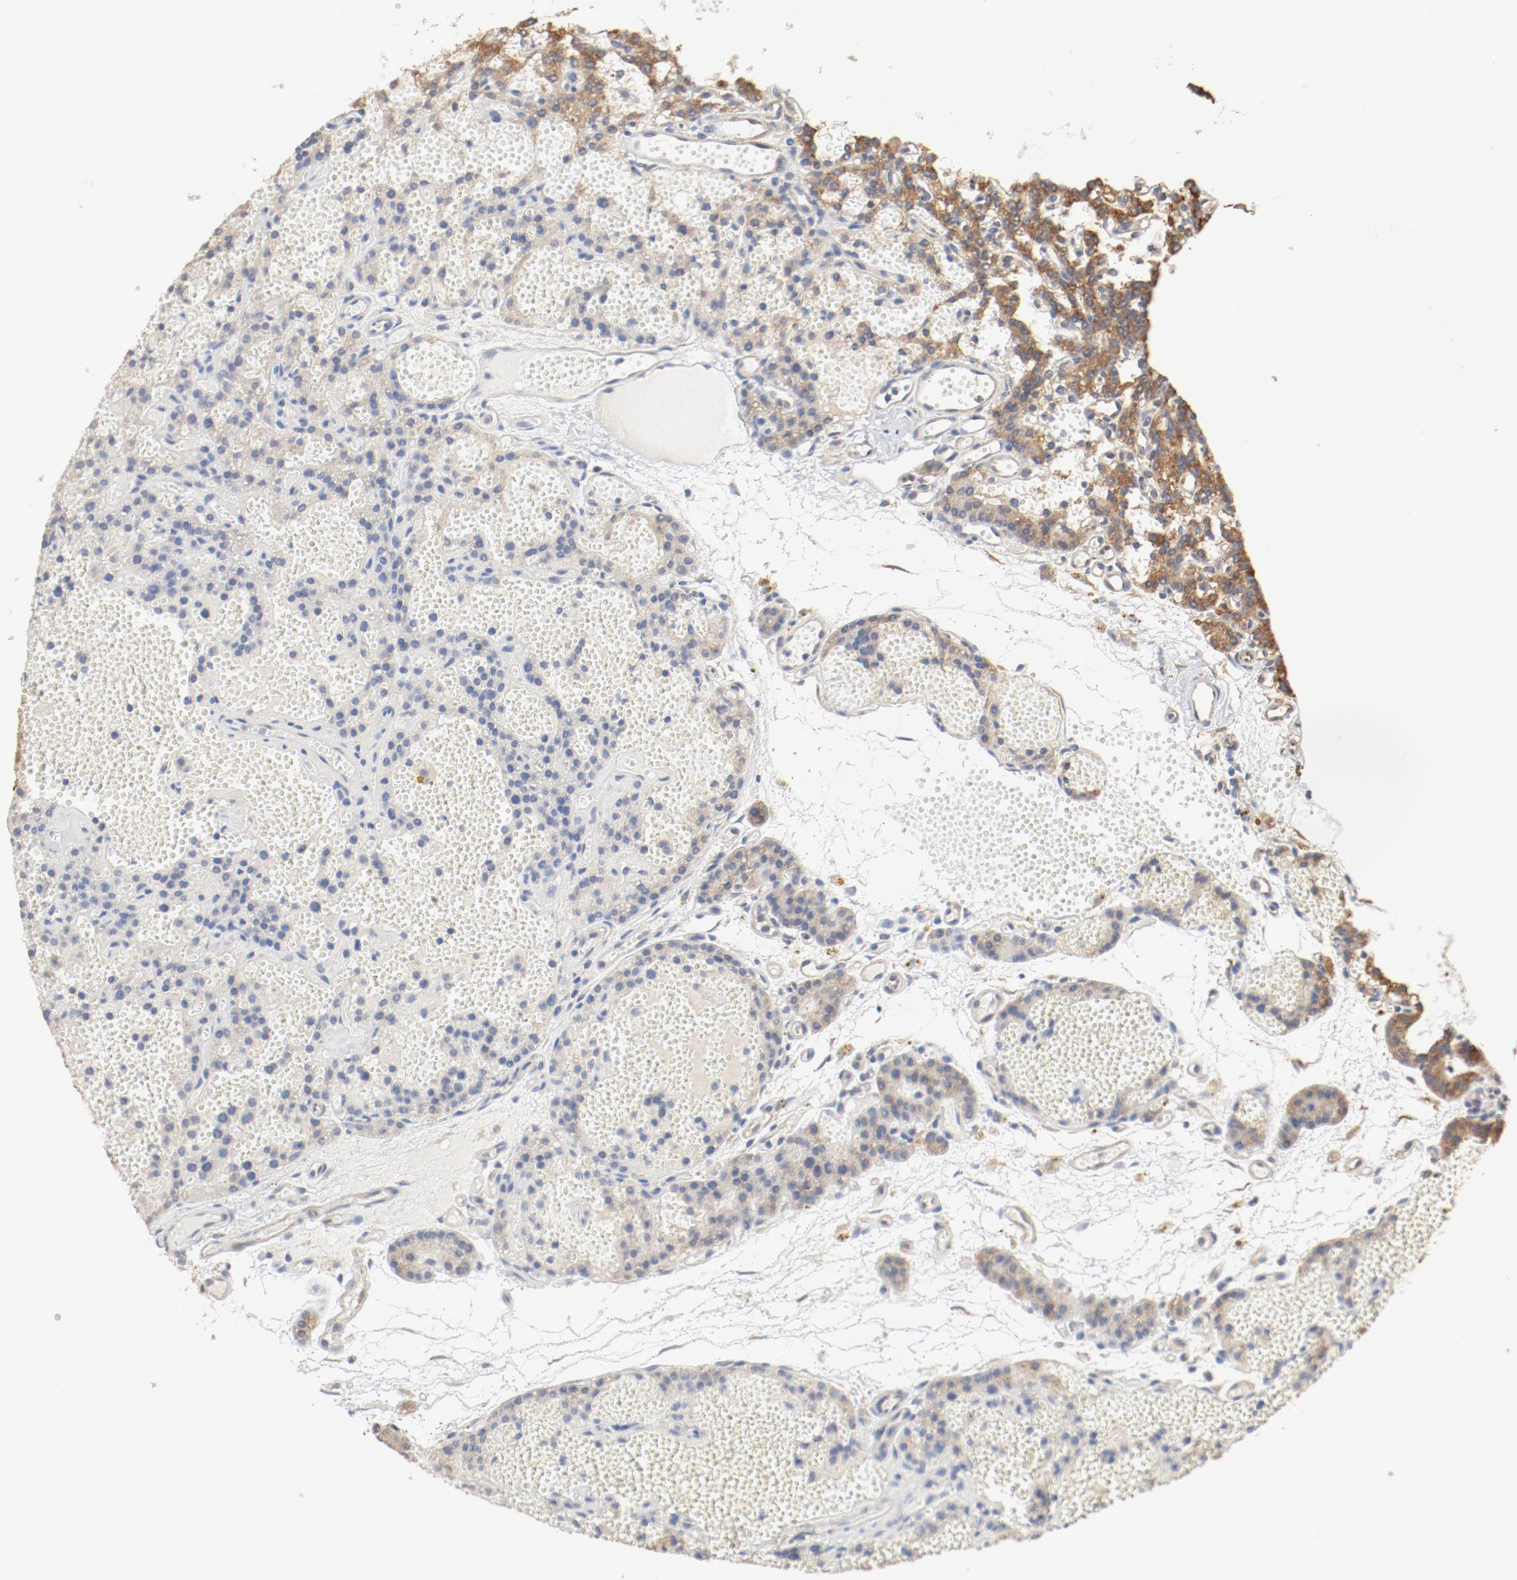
{"staining": {"intensity": "moderate", "quantity": ">75%", "location": "cytoplasmic/membranous"}, "tissue": "parathyroid gland", "cell_type": "Glandular cells", "image_type": "normal", "snomed": [{"axis": "morphology", "description": "Normal tissue, NOS"}, {"axis": "topography", "description": "Parathyroid gland"}], "caption": "This is a micrograph of immunohistochemistry staining of unremarkable parathyroid gland, which shows moderate expression in the cytoplasmic/membranous of glandular cells.", "gene": "RPS6", "patient": {"sex": "male", "age": 25}}